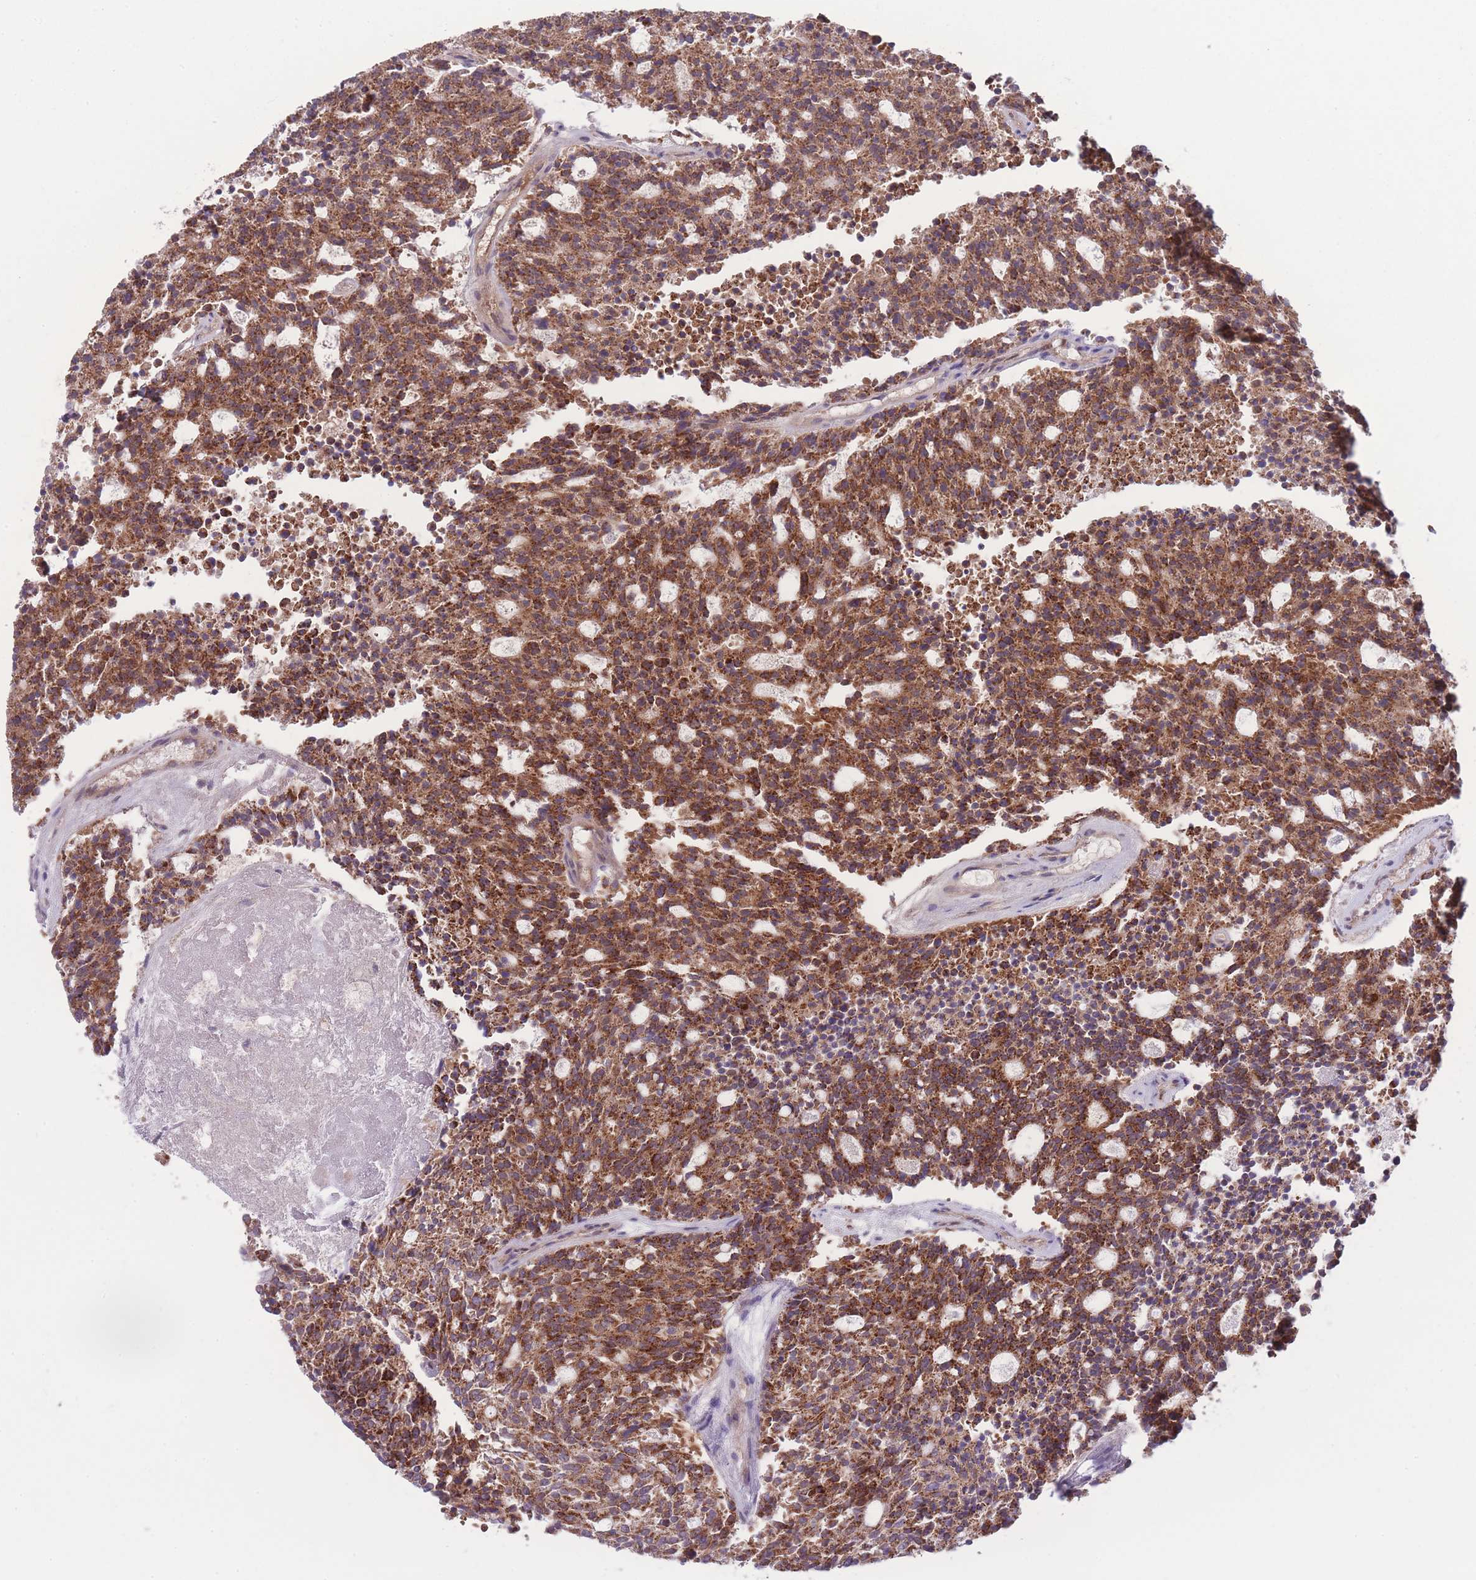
{"staining": {"intensity": "strong", "quantity": ">75%", "location": "cytoplasmic/membranous"}, "tissue": "carcinoid", "cell_type": "Tumor cells", "image_type": "cancer", "snomed": [{"axis": "morphology", "description": "Carcinoid, malignant, NOS"}, {"axis": "topography", "description": "Pancreas"}], "caption": "Immunohistochemical staining of carcinoid (malignant) shows strong cytoplasmic/membranous protein expression in about >75% of tumor cells. (Brightfield microscopy of DAB IHC at high magnification).", "gene": "CCT6B", "patient": {"sex": "female", "age": 54}}